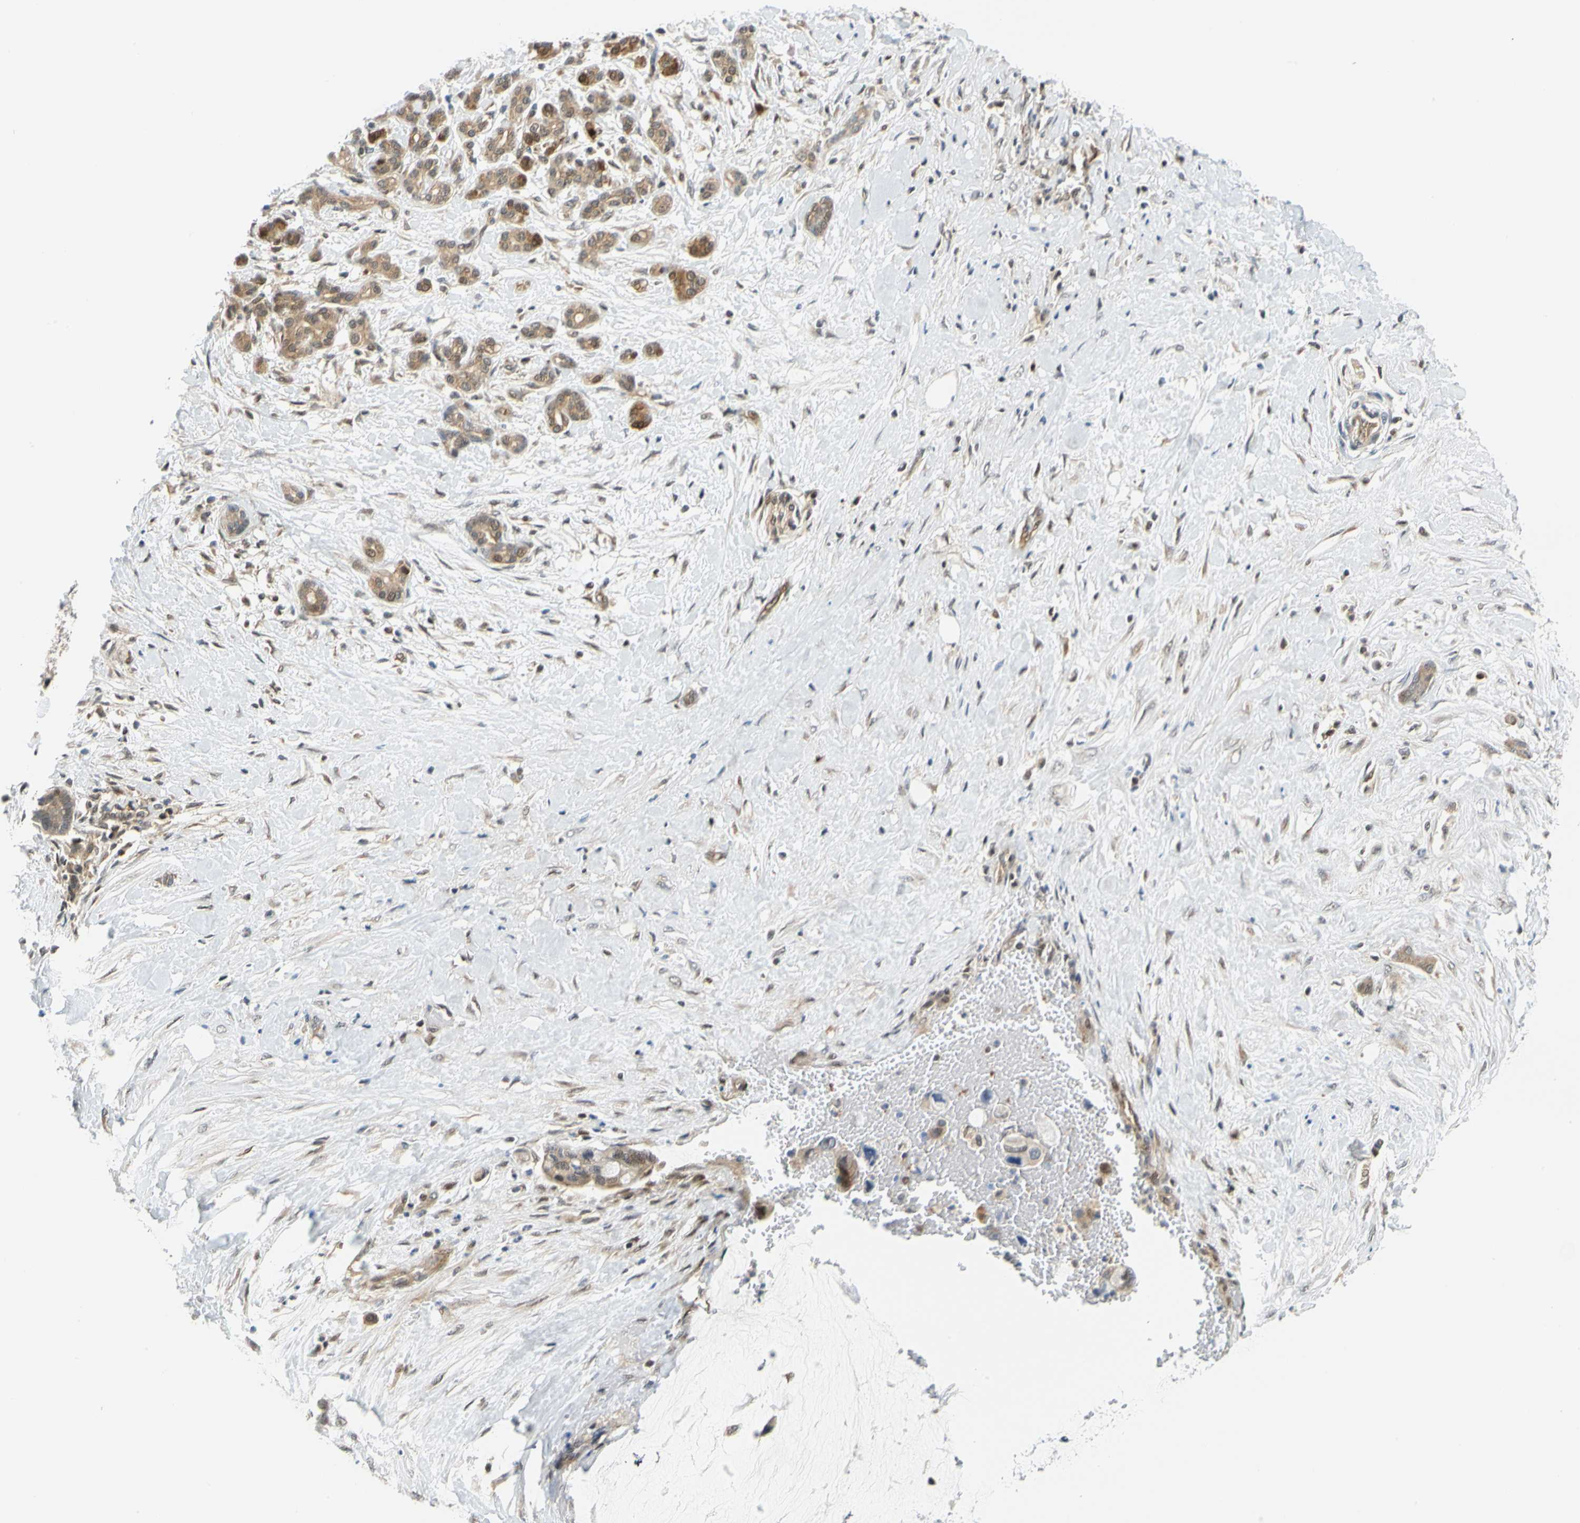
{"staining": {"intensity": "moderate", "quantity": ">75%", "location": "cytoplasmic/membranous"}, "tissue": "pancreatic cancer", "cell_type": "Tumor cells", "image_type": "cancer", "snomed": [{"axis": "morphology", "description": "Adenocarcinoma, NOS"}, {"axis": "topography", "description": "Pancreas"}], "caption": "A medium amount of moderate cytoplasmic/membranous expression is identified in about >75% of tumor cells in pancreatic adenocarcinoma tissue. (IHC, brightfield microscopy, high magnification).", "gene": "MAPK9", "patient": {"sex": "male", "age": 41}}